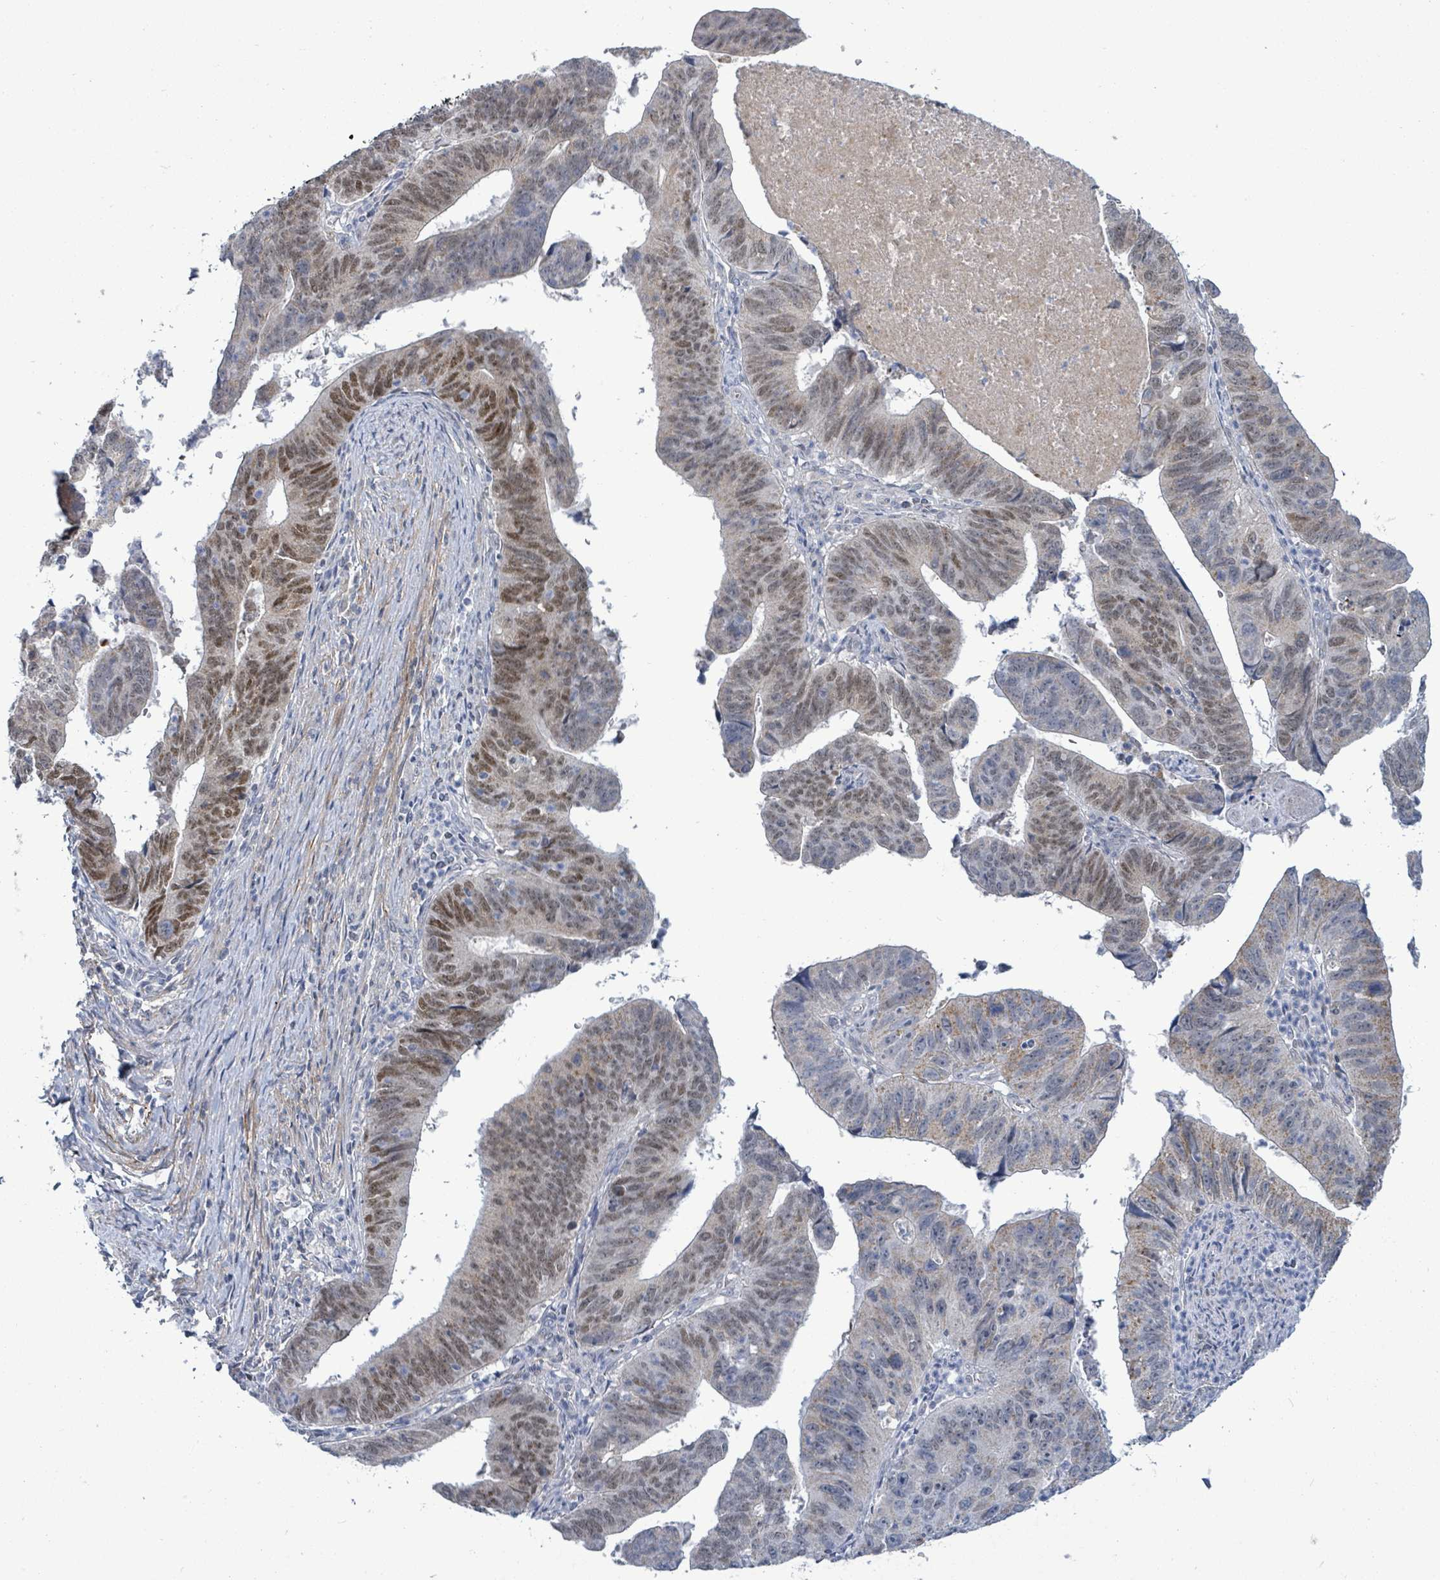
{"staining": {"intensity": "moderate", "quantity": "25%-75%", "location": "nuclear"}, "tissue": "stomach cancer", "cell_type": "Tumor cells", "image_type": "cancer", "snomed": [{"axis": "morphology", "description": "Adenocarcinoma, NOS"}, {"axis": "topography", "description": "Stomach"}], "caption": "DAB immunohistochemical staining of stomach adenocarcinoma demonstrates moderate nuclear protein positivity in about 25%-75% of tumor cells.", "gene": "ZFPM1", "patient": {"sex": "male", "age": 59}}